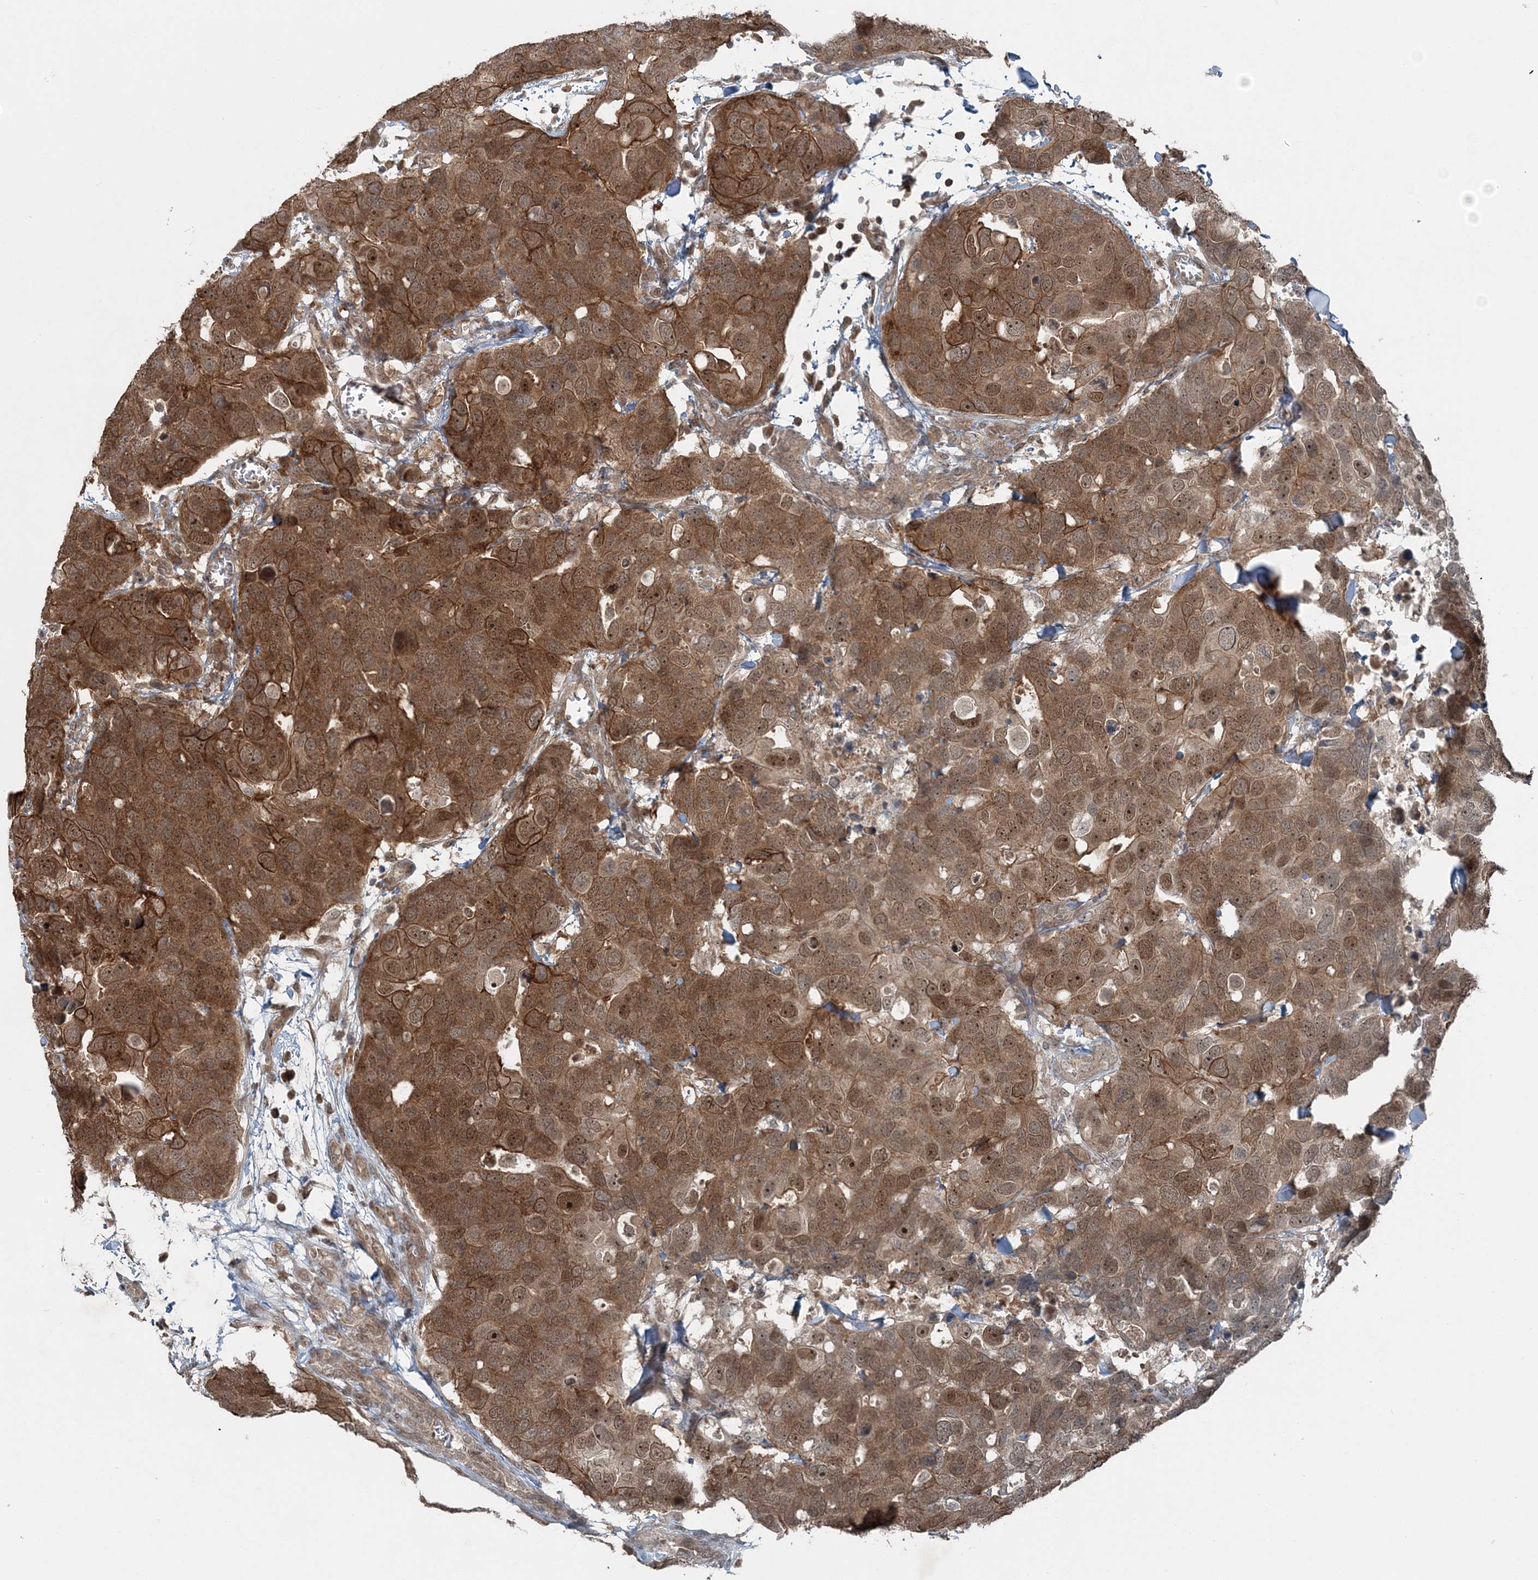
{"staining": {"intensity": "strong", "quantity": ">75%", "location": "cytoplasmic/membranous,nuclear"}, "tissue": "breast cancer", "cell_type": "Tumor cells", "image_type": "cancer", "snomed": [{"axis": "morphology", "description": "Duct carcinoma"}, {"axis": "topography", "description": "Breast"}], "caption": "Immunohistochemistry (IHC) (DAB (3,3'-diaminobenzidine)) staining of breast cancer (intraductal carcinoma) displays strong cytoplasmic/membranous and nuclear protein staining in about >75% of tumor cells. (brown staining indicates protein expression, while blue staining denotes nuclei).", "gene": "FBXL17", "patient": {"sex": "female", "age": 83}}